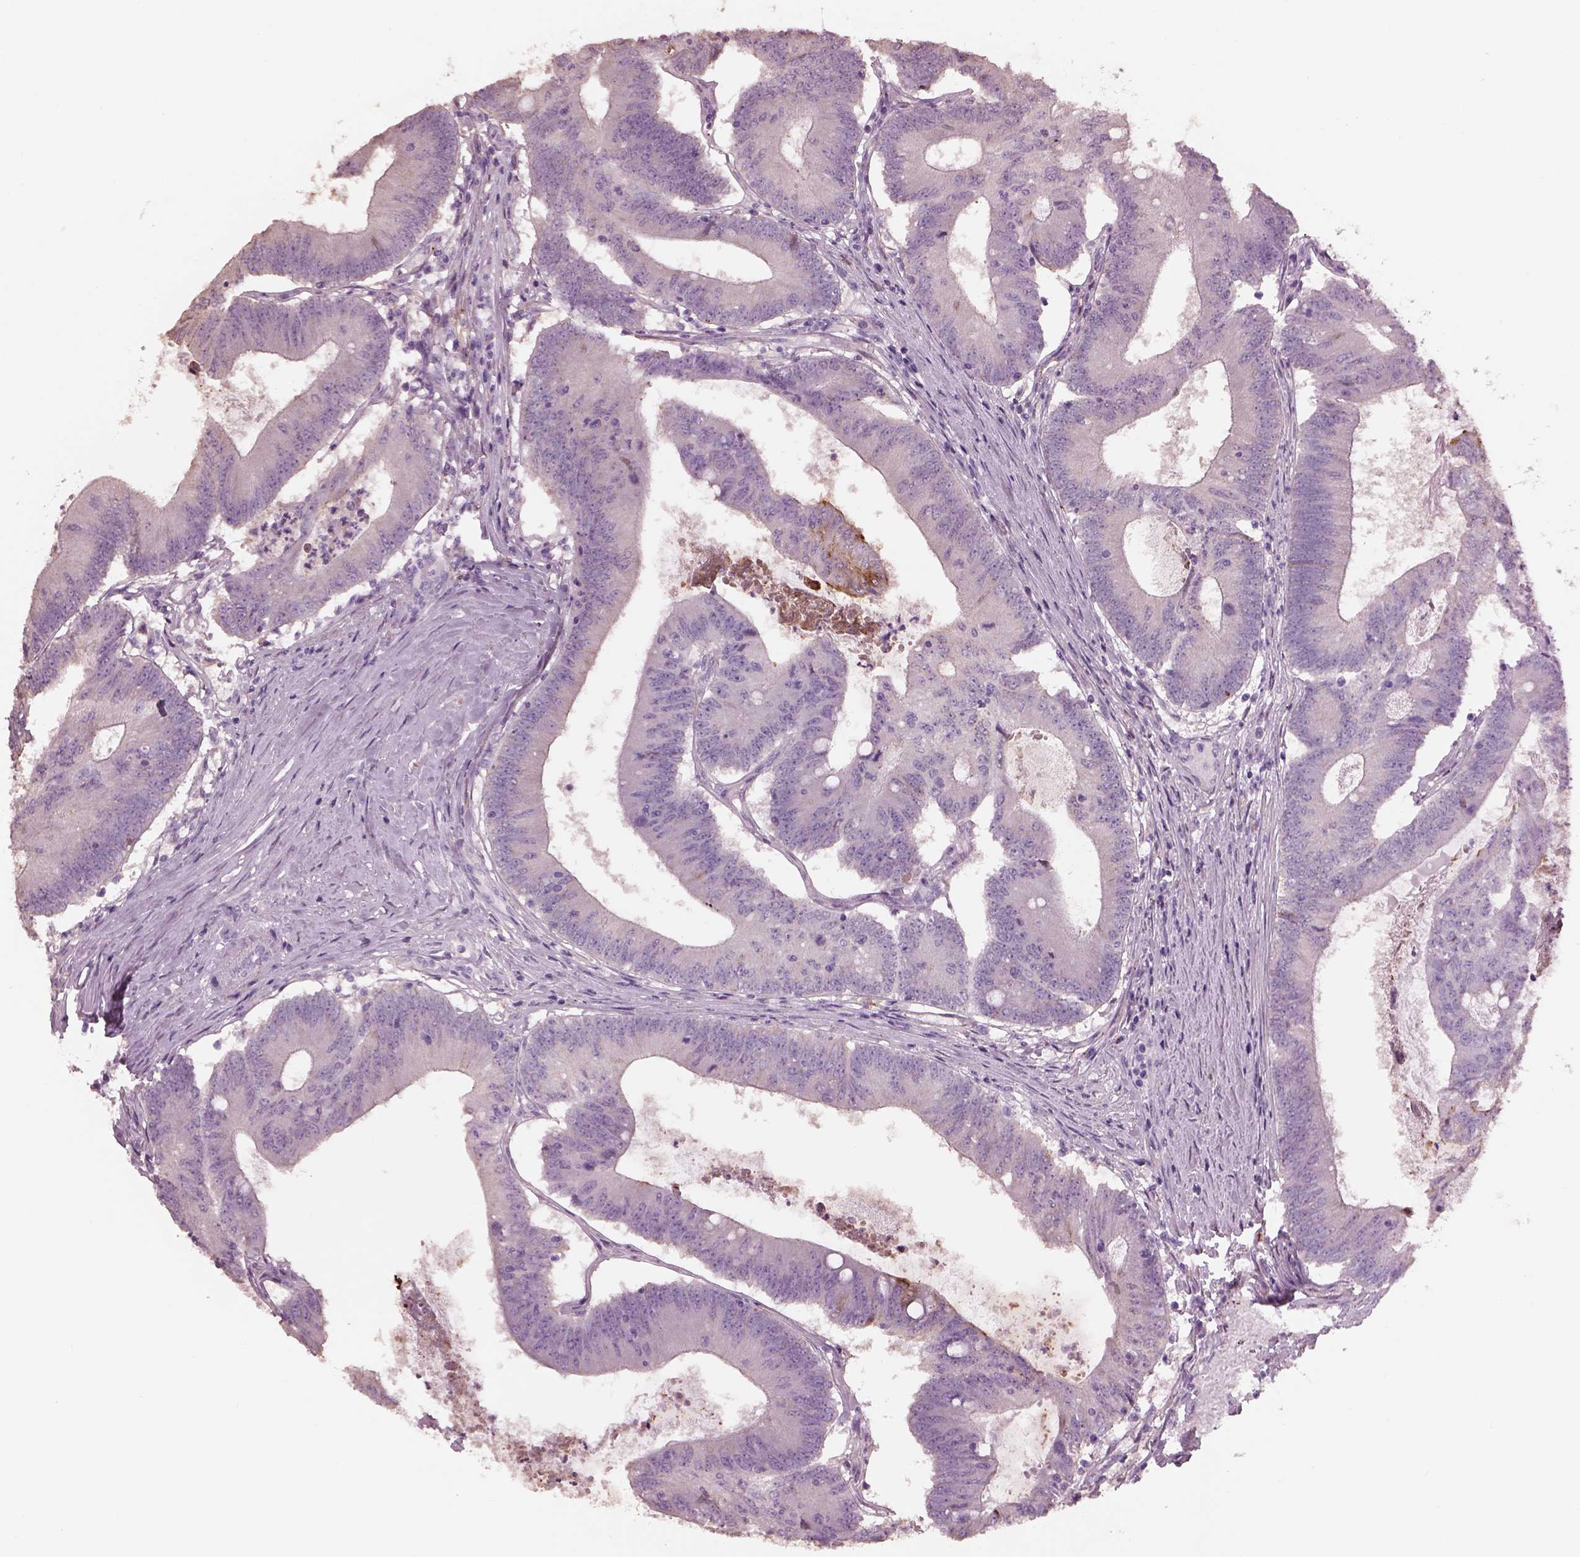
{"staining": {"intensity": "negative", "quantity": "none", "location": "none"}, "tissue": "colorectal cancer", "cell_type": "Tumor cells", "image_type": "cancer", "snomed": [{"axis": "morphology", "description": "Adenocarcinoma, NOS"}, {"axis": "topography", "description": "Colon"}], "caption": "Tumor cells are negative for brown protein staining in colorectal cancer.", "gene": "SRI", "patient": {"sex": "female", "age": 70}}